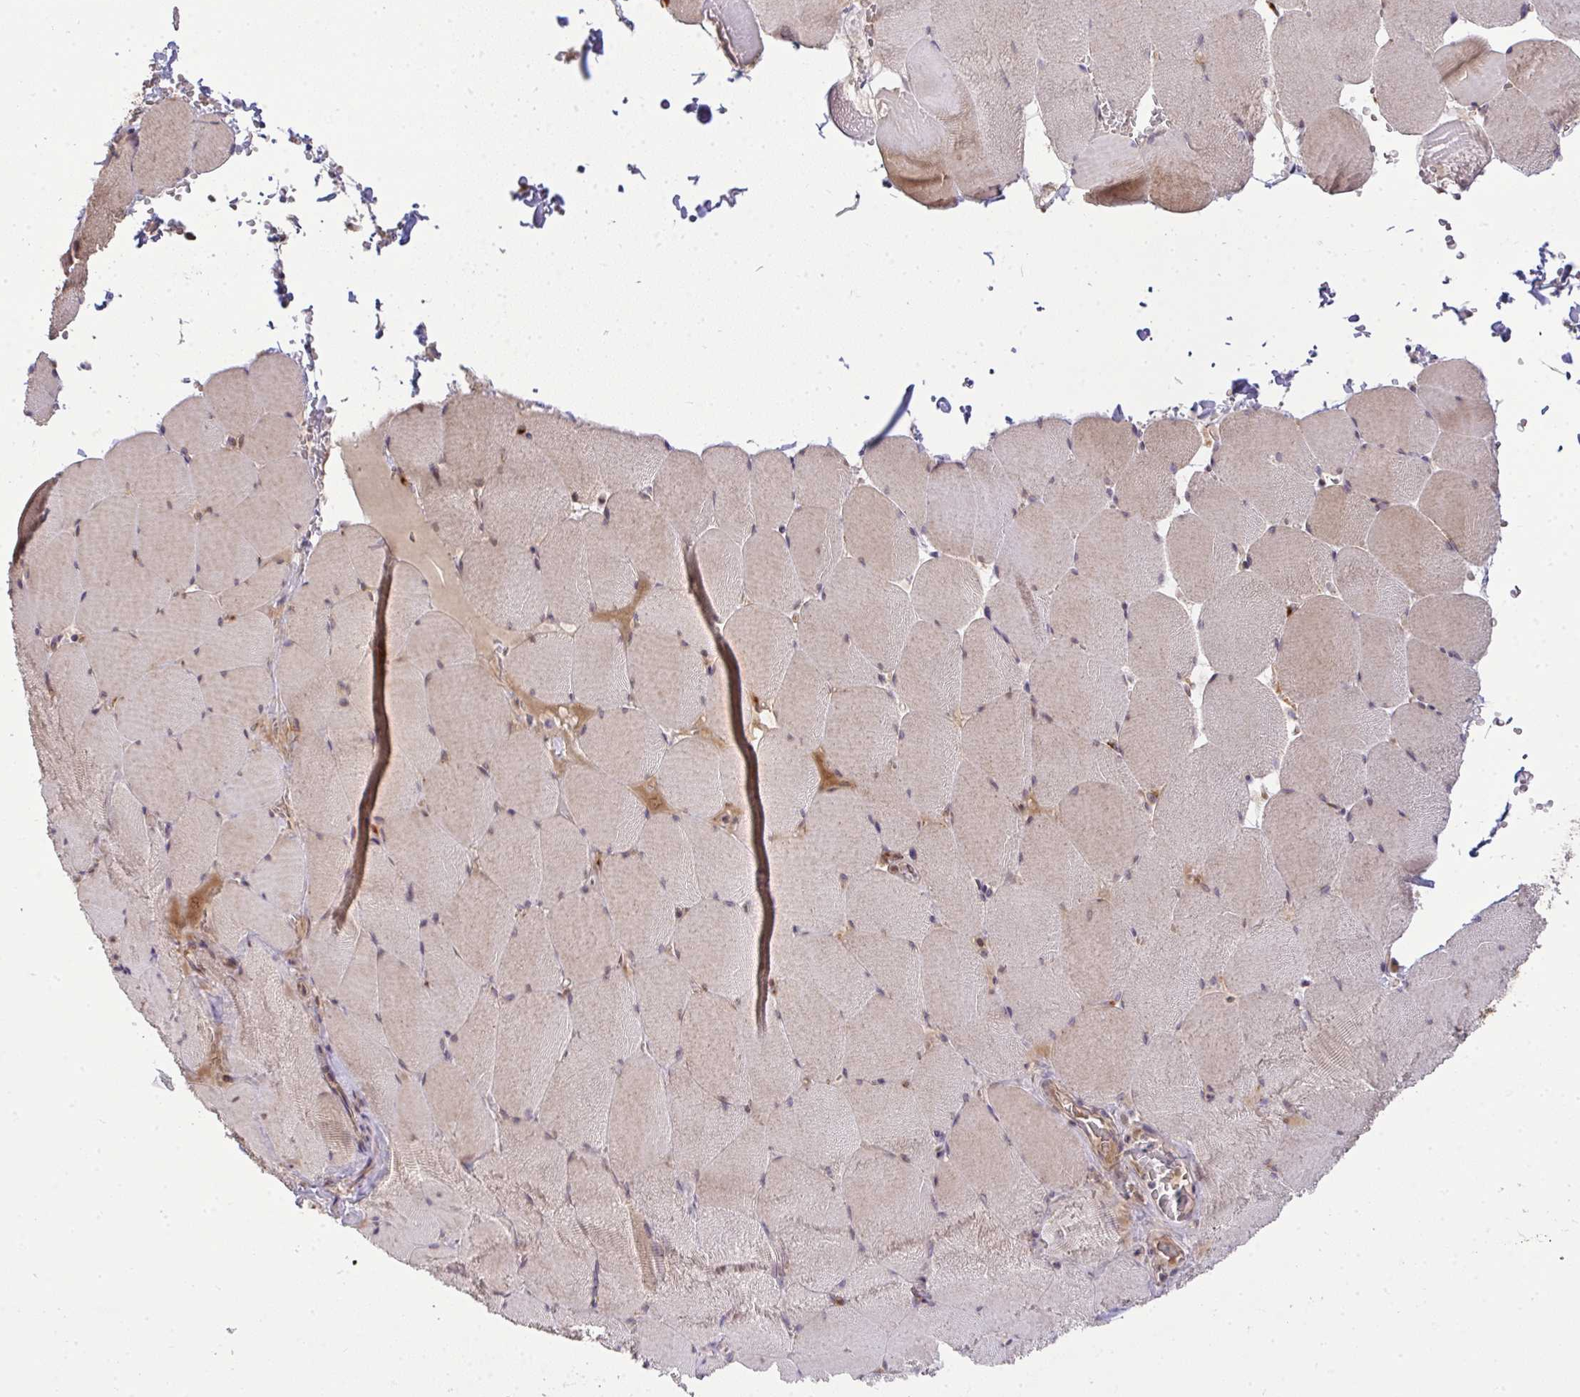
{"staining": {"intensity": "negative", "quantity": "none", "location": "none"}, "tissue": "skeletal muscle", "cell_type": "Myocytes", "image_type": "normal", "snomed": [{"axis": "morphology", "description": "Normal tissue, NOS"}, {"axis": "topography", "description": "Skeletal muscle"}, {"axis": "topography", "description": "Head-Neck"}], "caption": "Human skeletal muscle stained for a protein using immunohistochemistry exhibits no positivity in myocytes.", "gene": "SLC9A6", "patient": {"sex": "male", "age": 66}}